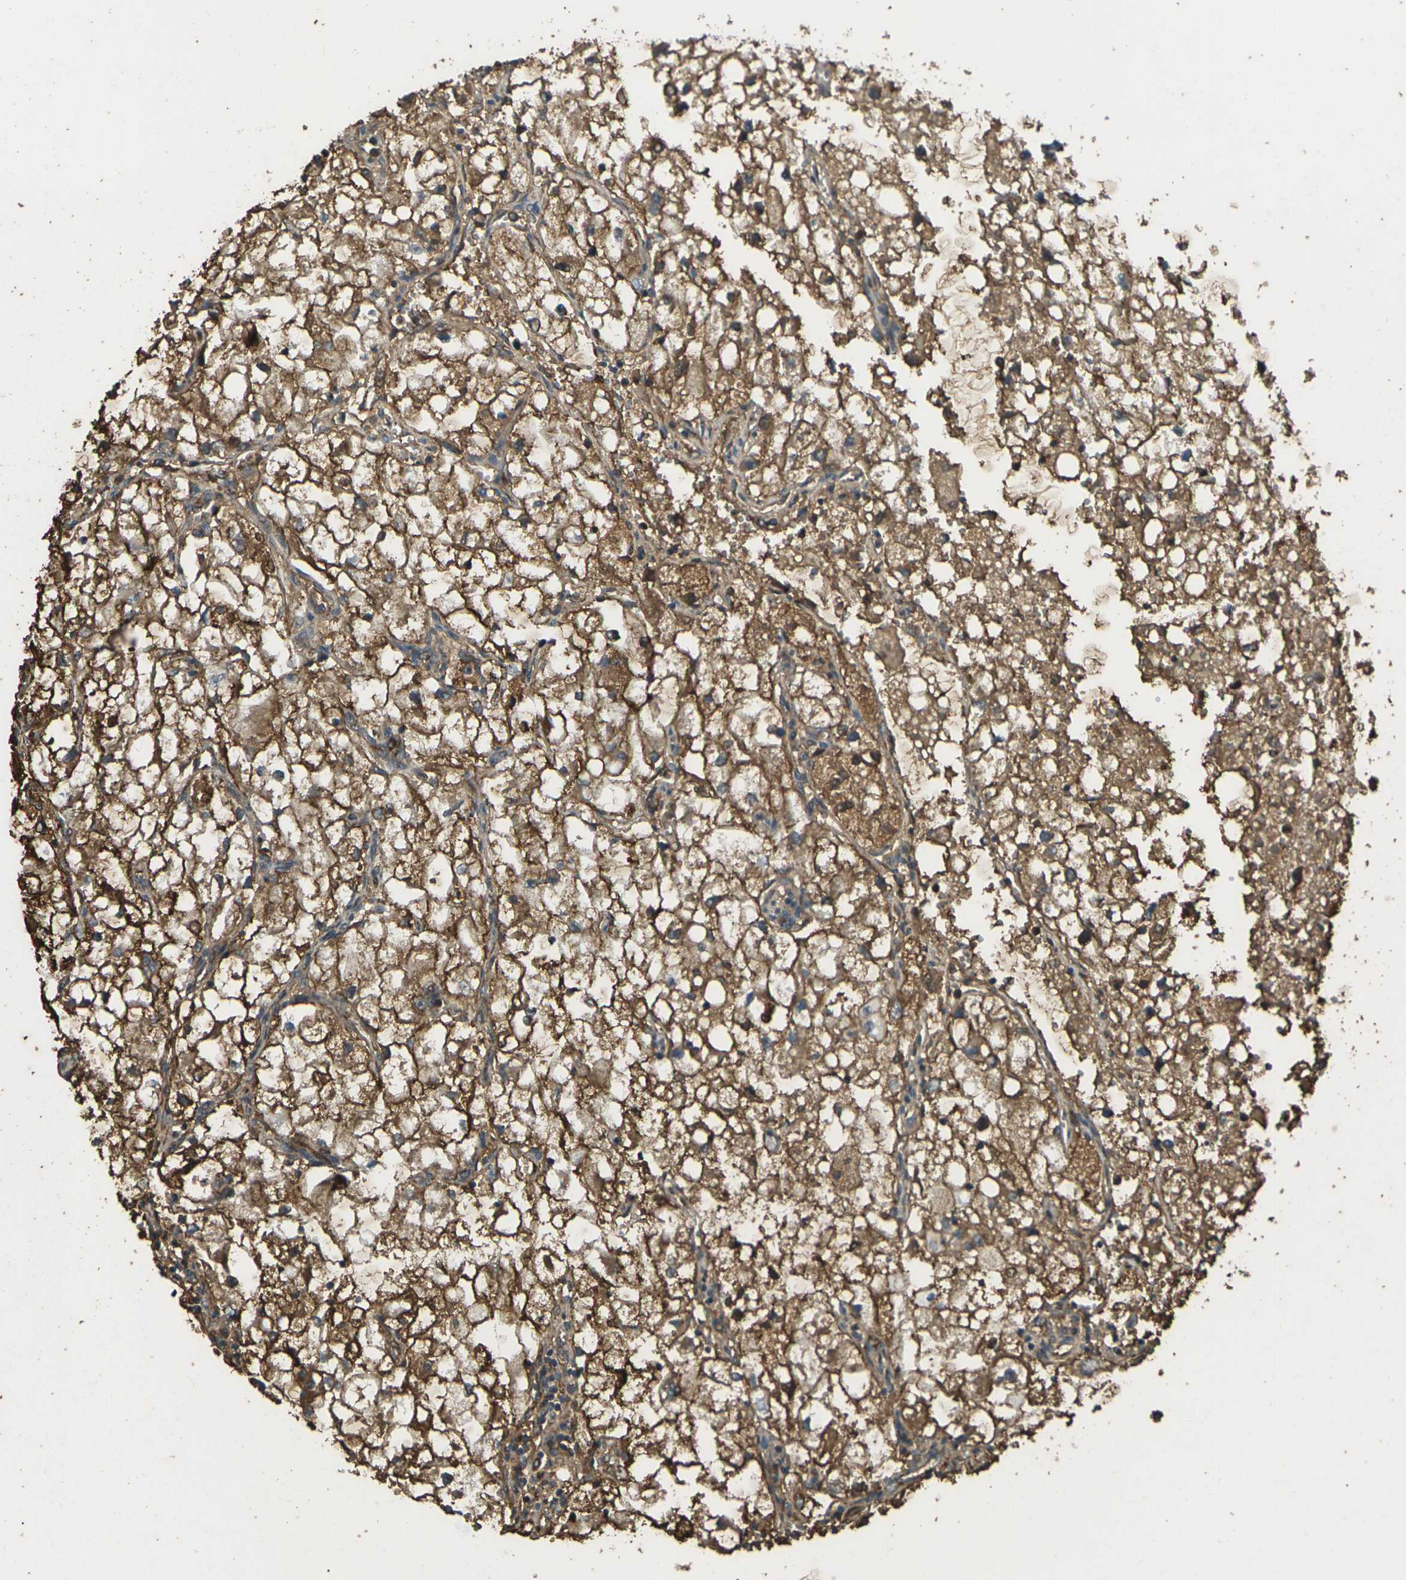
{"staining": {"intensity": "strong", "quantity": ">75%", "location": "cytoplasmic/membranous"}, "tissue": "renal cancer", "cell_type": "Tumor cells", "image_type": "cancer", "snomed": [{"axis": "morphology", "description": "Adenocarcinoma, NOS"}, {"axis": "topography", "description": "Kidney"}], "caption": "An image of adenocarcinoma (renal) stained for a protein exhibits strong cytoplasmic/membranous brown staining in tumor cells.", "gene": "CYP1B1", "patient": {"sex": "female", "age": 70}}